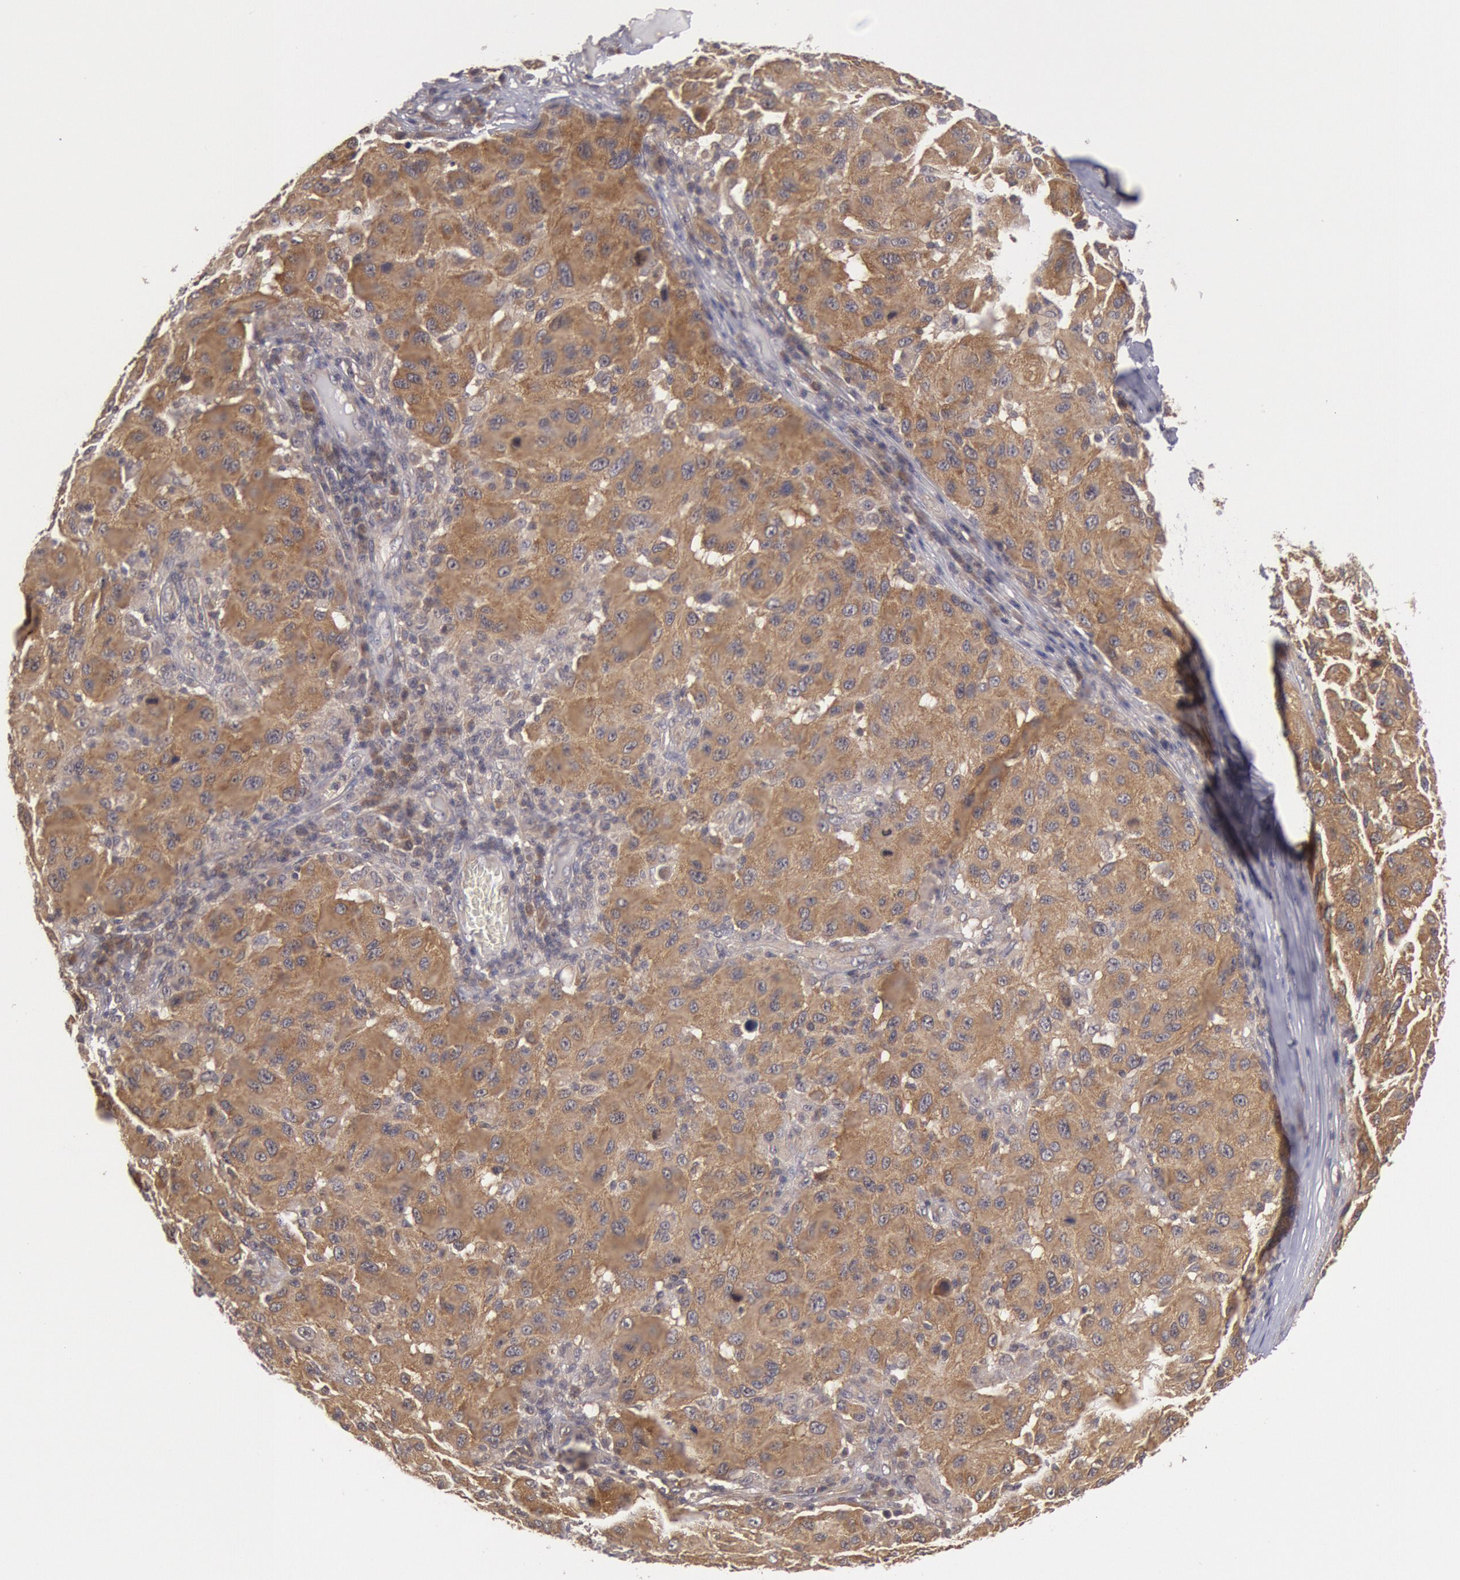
{"staining": {"intensity": "moderate", "quantity": ">75%", "location": "cytoplasmic/membranous"}, "tissue": "melanoma", "cell_type": "Tumor cells", "image_type": "cancer", "snomed": [{"axis": "morphology", "description": "Malignant melanoma, NOS"}, {"axis": "topography", "description": "Skin"}], "caption": "A micrograph showing moderate cytoplasmic/membranous expression in approximately >75% of tumor cells in melanoma, as visualized by brown immunohistochemical staining.", "gene": "BRAF", "patient": {"sex": "female", "age": 77}}